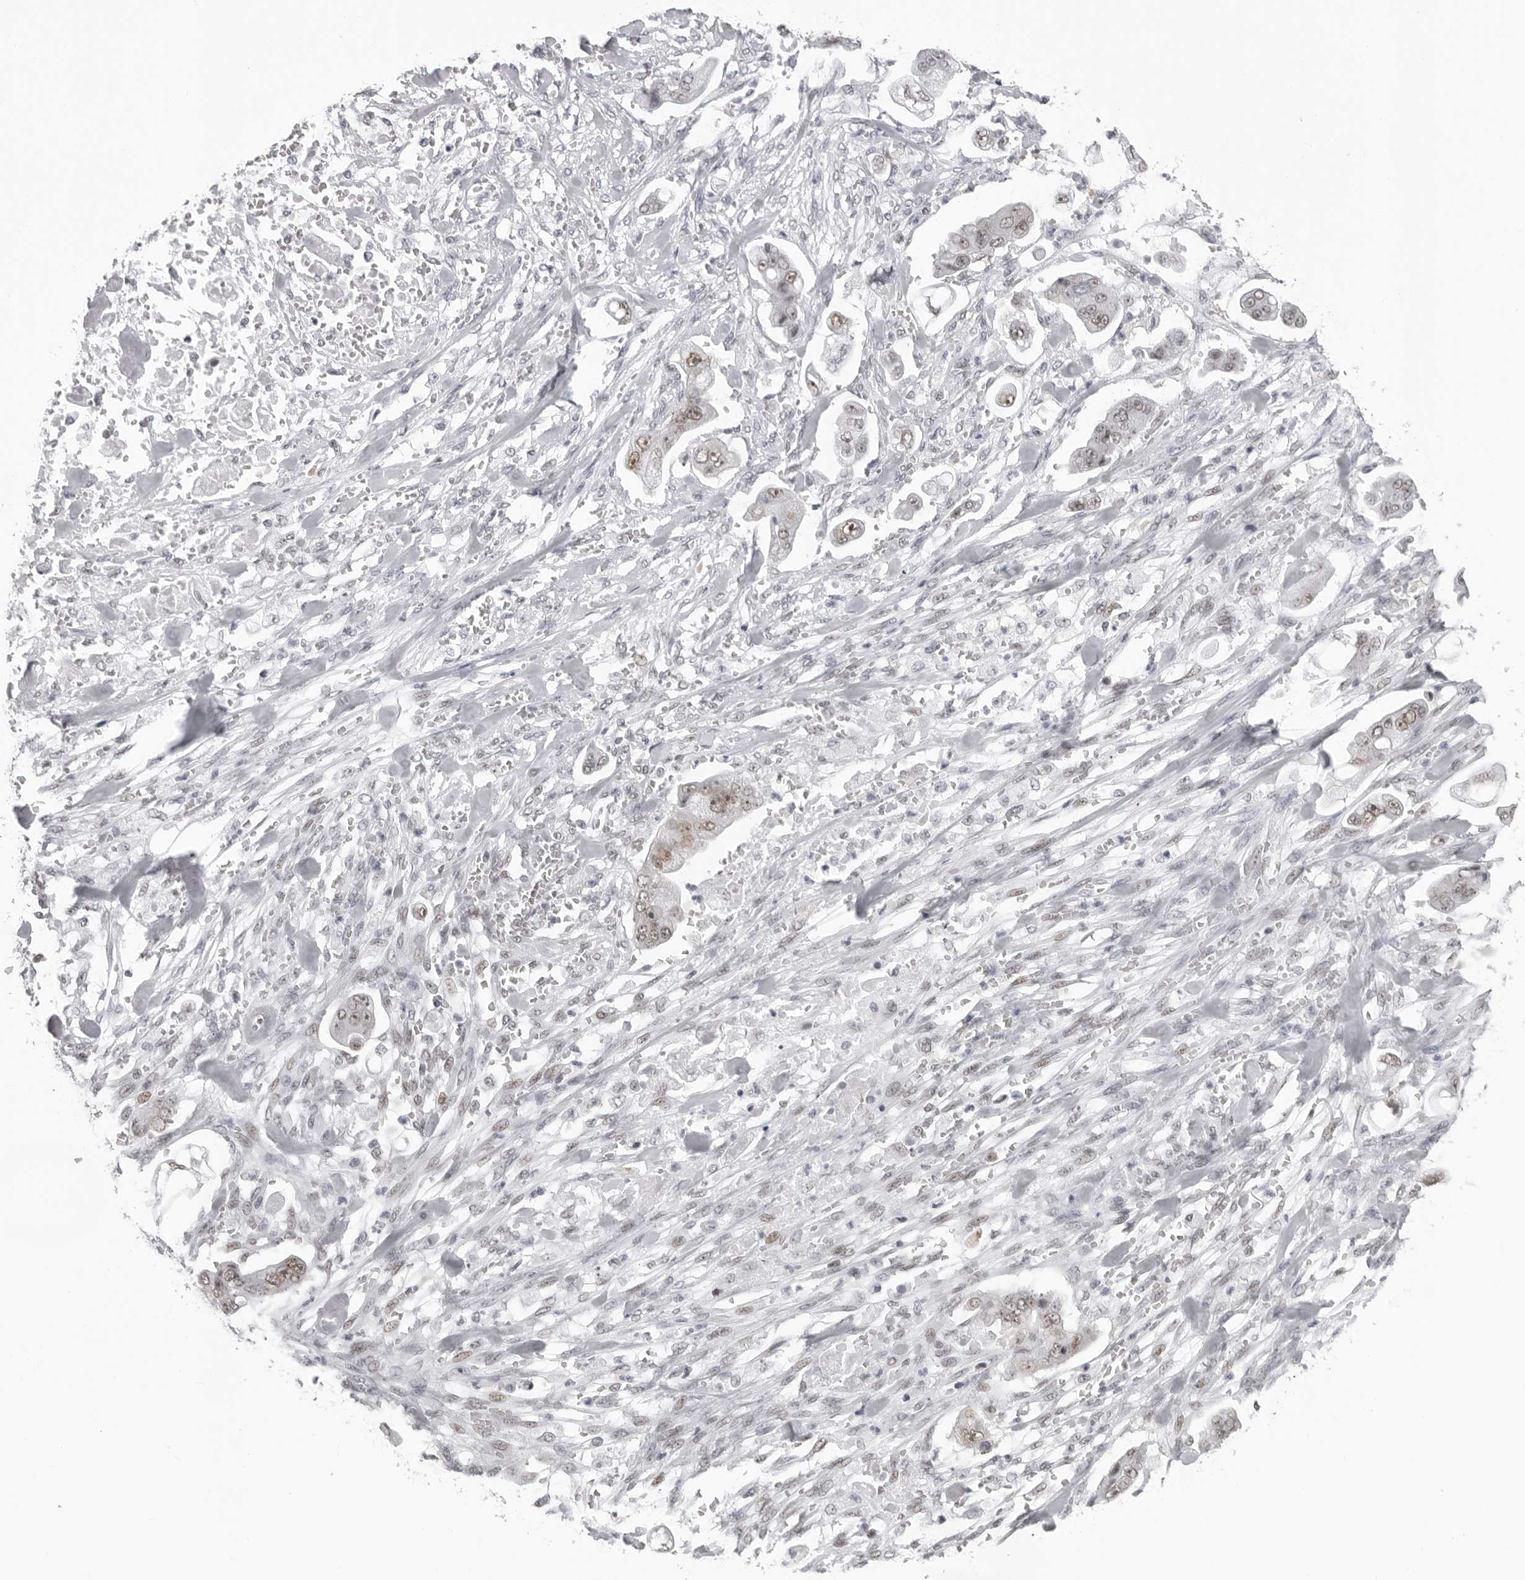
{"staining": {"intensity": "weak", "quantity": ">75%", "location": "nuclear"}, "tissue": "stomach cancer", "cell_type": "Tumor cells", "image_type": "cancer", "snomed": [{"axis": "morphology", "description": "Adenocarcinoma, NOS"}, {"axis": "topography", "description": "Stomach"}], "caption": "Tumor cells demonstrate weak nuclear staining in approximately >75% of cells in stomach cancer.", "gene": "ESPN", "patient": {"sex": "male", "age": 62}}